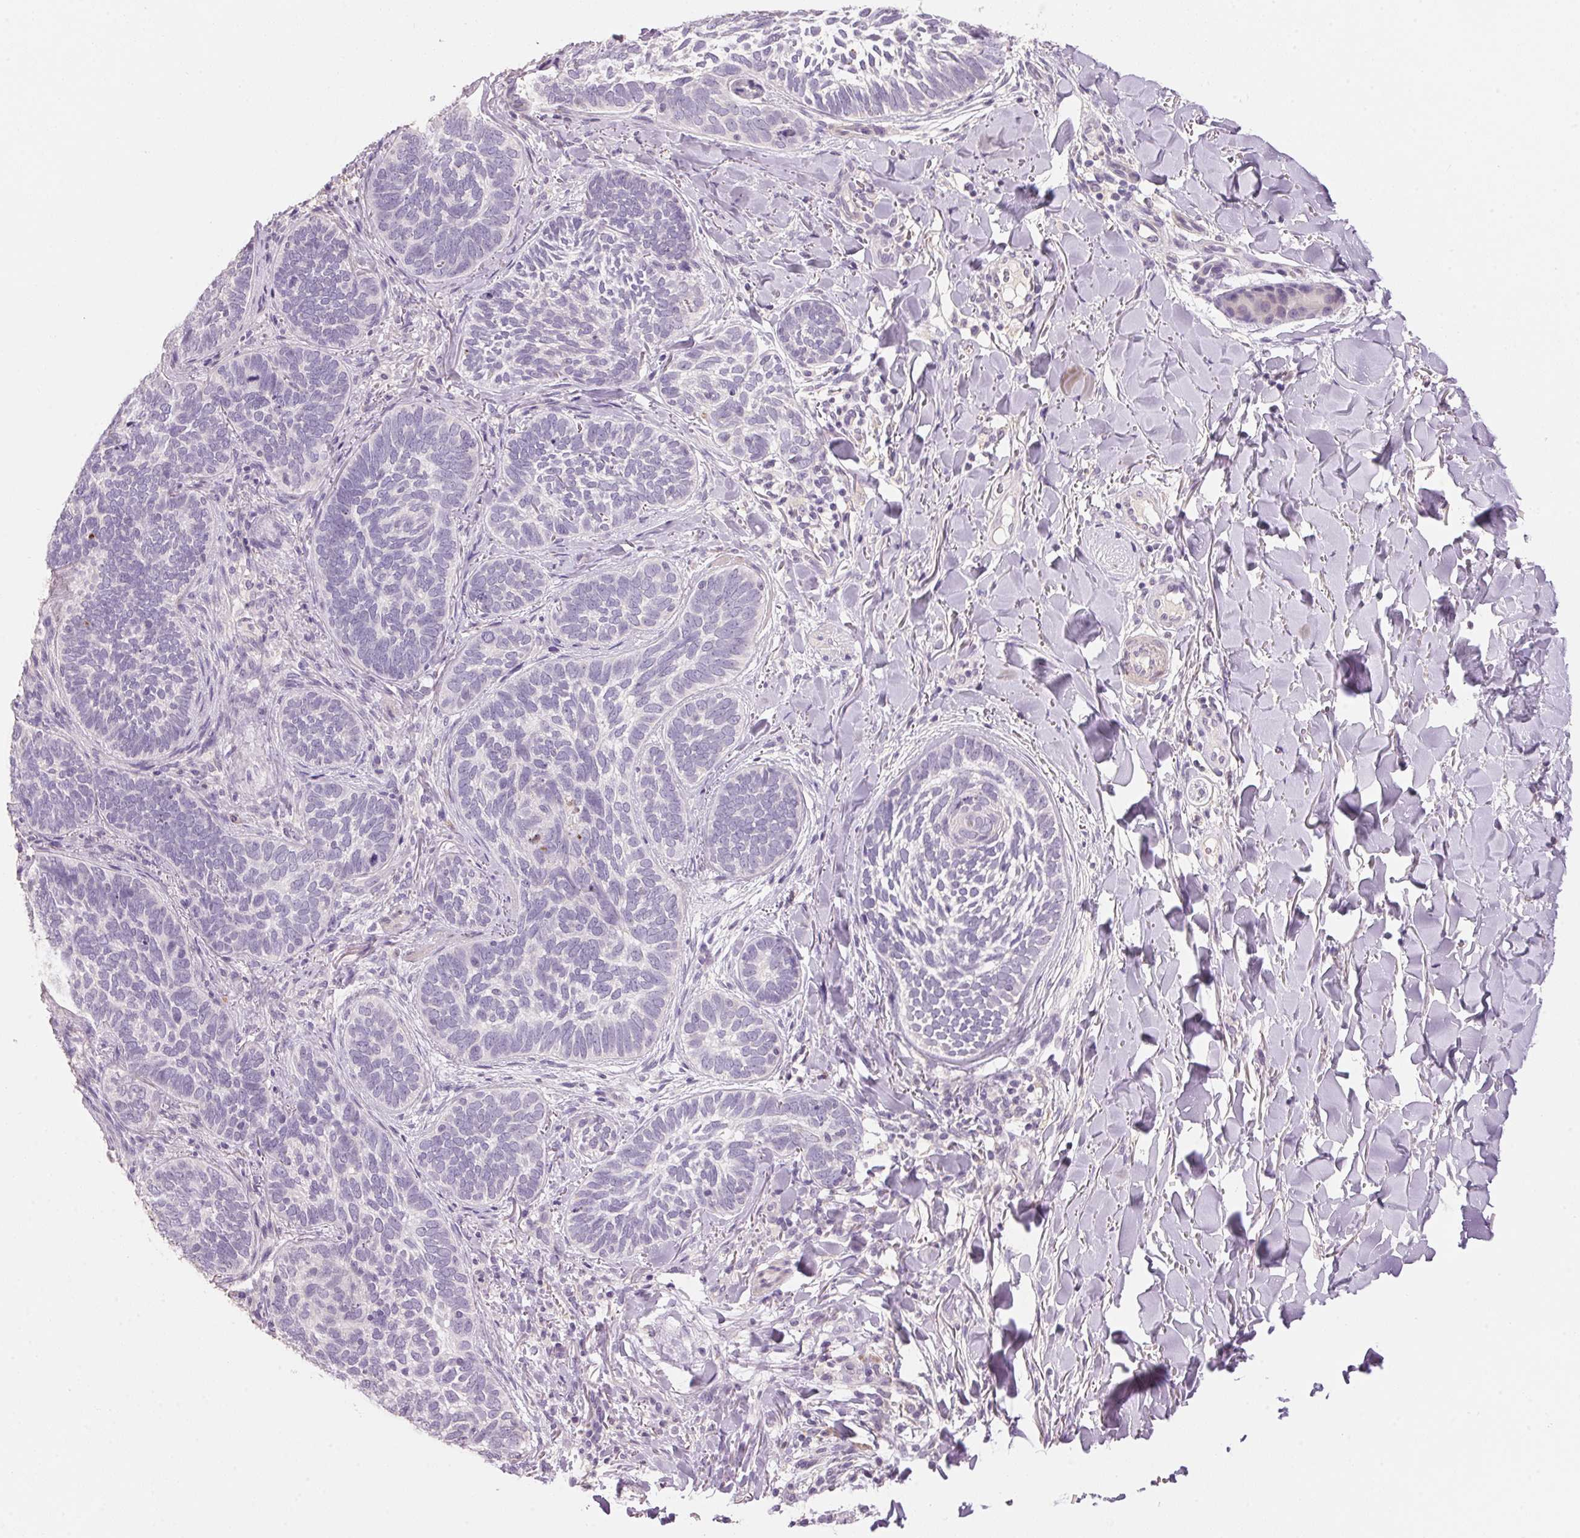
{"staining": {"intensity": "negative", "quantity": "none", "location": "none"}, "tissue": "skin cancer", "cell_type": "Tumor cells", "image_type": "cancer", "snomed": [{"axis": "morphology", "description": "Normal tissue, NOS"}, {"axis": "morphology", "description": "Basal cell carcinoma"}, {"axis": "topography", "description": "Skin"}], "caption": "DAB (3,3'-diaminobenzidine) immunohistochemical staining of skin cancer exhibits no significant staining in tumor cells.", "gene": "LYZL6", "patient": {"sex": "male", "age": 46}}